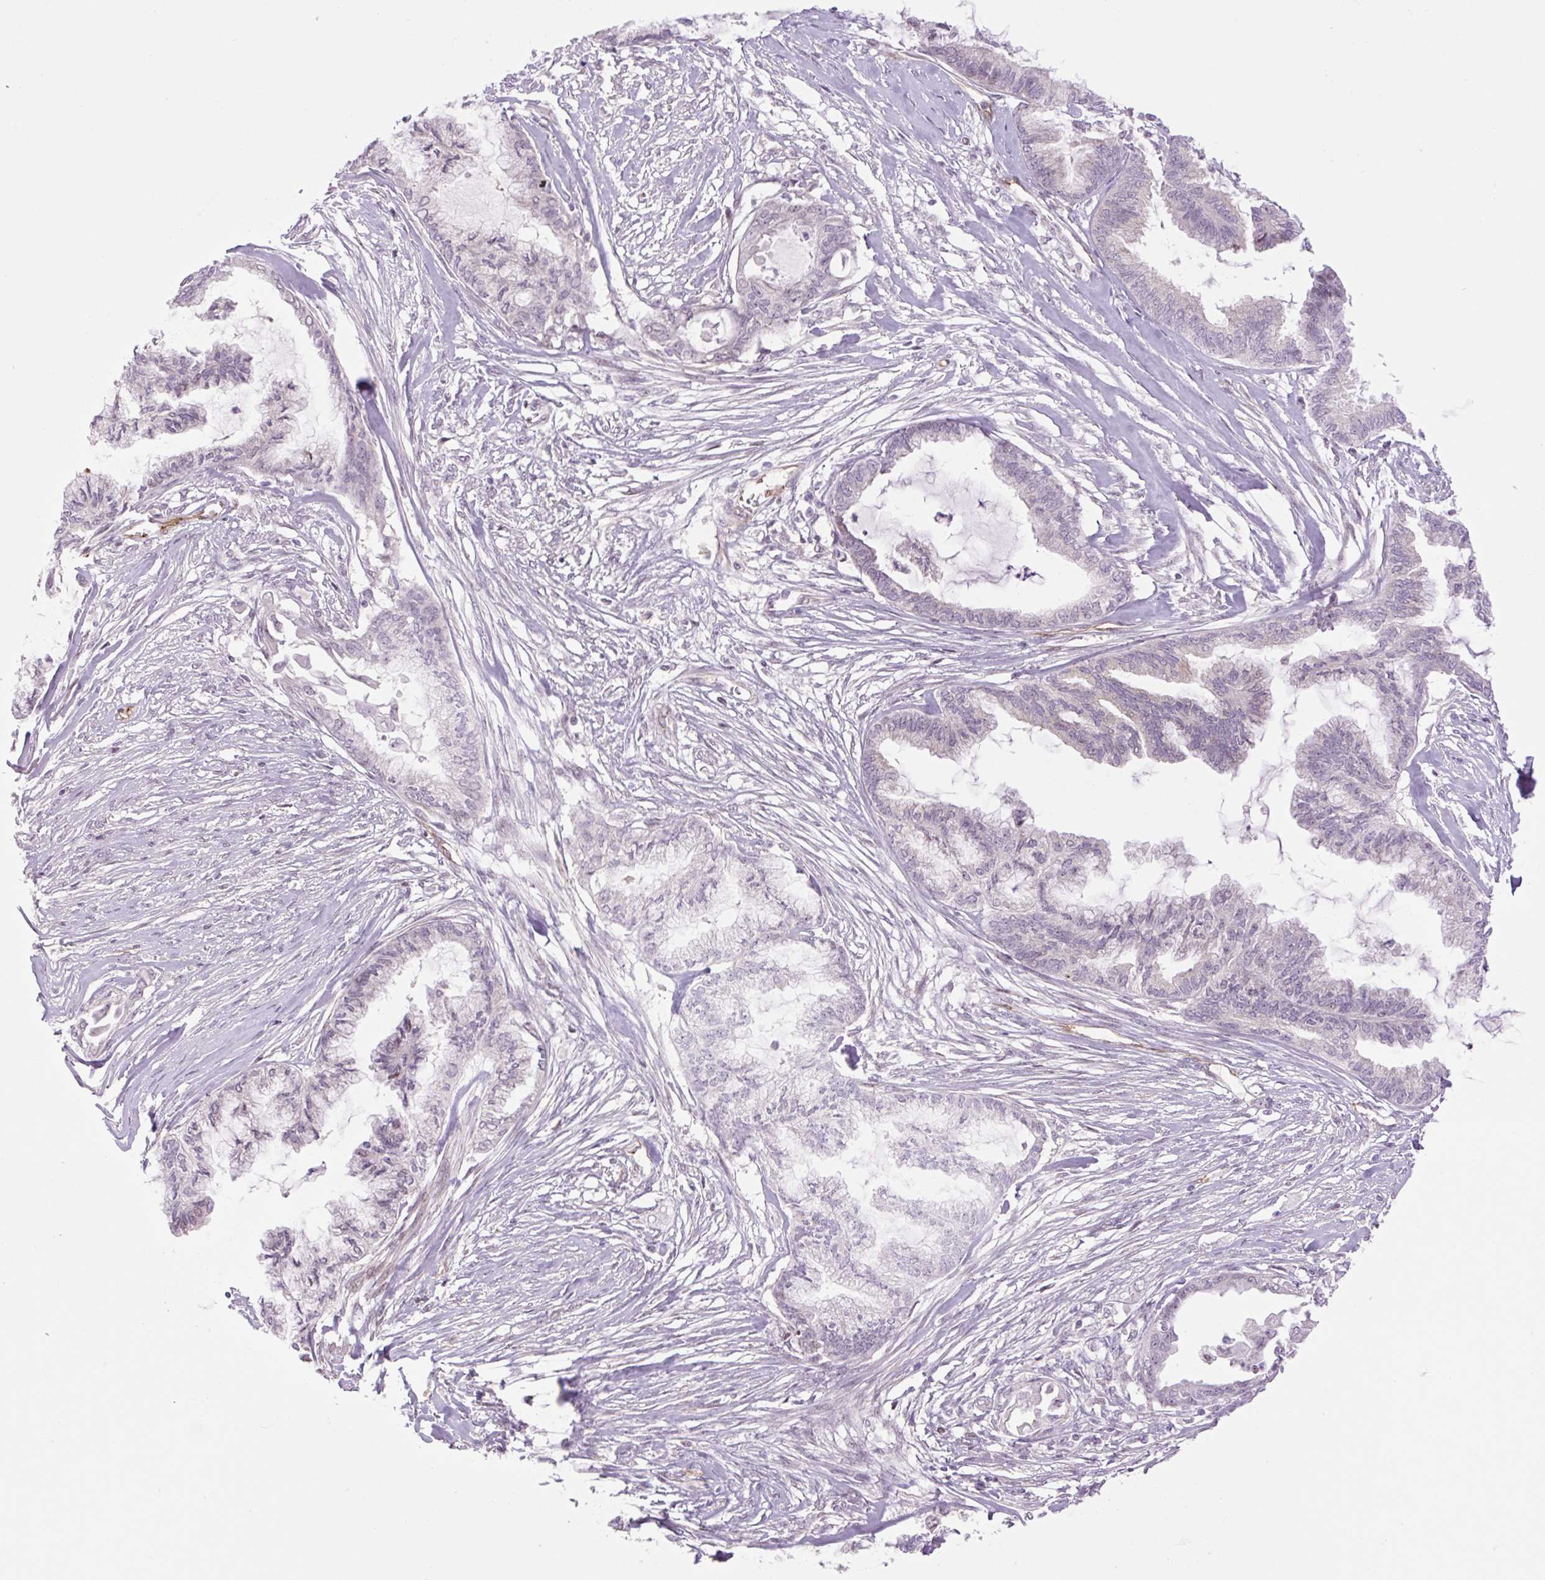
{"staining": {"intensity": "negative", "quantity": "none", "location": "none"}, "tissue": "endometrial cancer", "cell_type": "Tumor cells", "image_type": "cancer", "snomed": [{"axis": "morphology", "description": "Adenocarcinoma, NOS"}, {"axis": "topography", "description": "Endometrium"}], "caption": "A histopathology image of adenocarcinoma (endometrial) stained for a protein demonstrates no brown staining in tumor cells.", "gene": "ZNF417", "patient": {"sex": "female", "age": 86}}